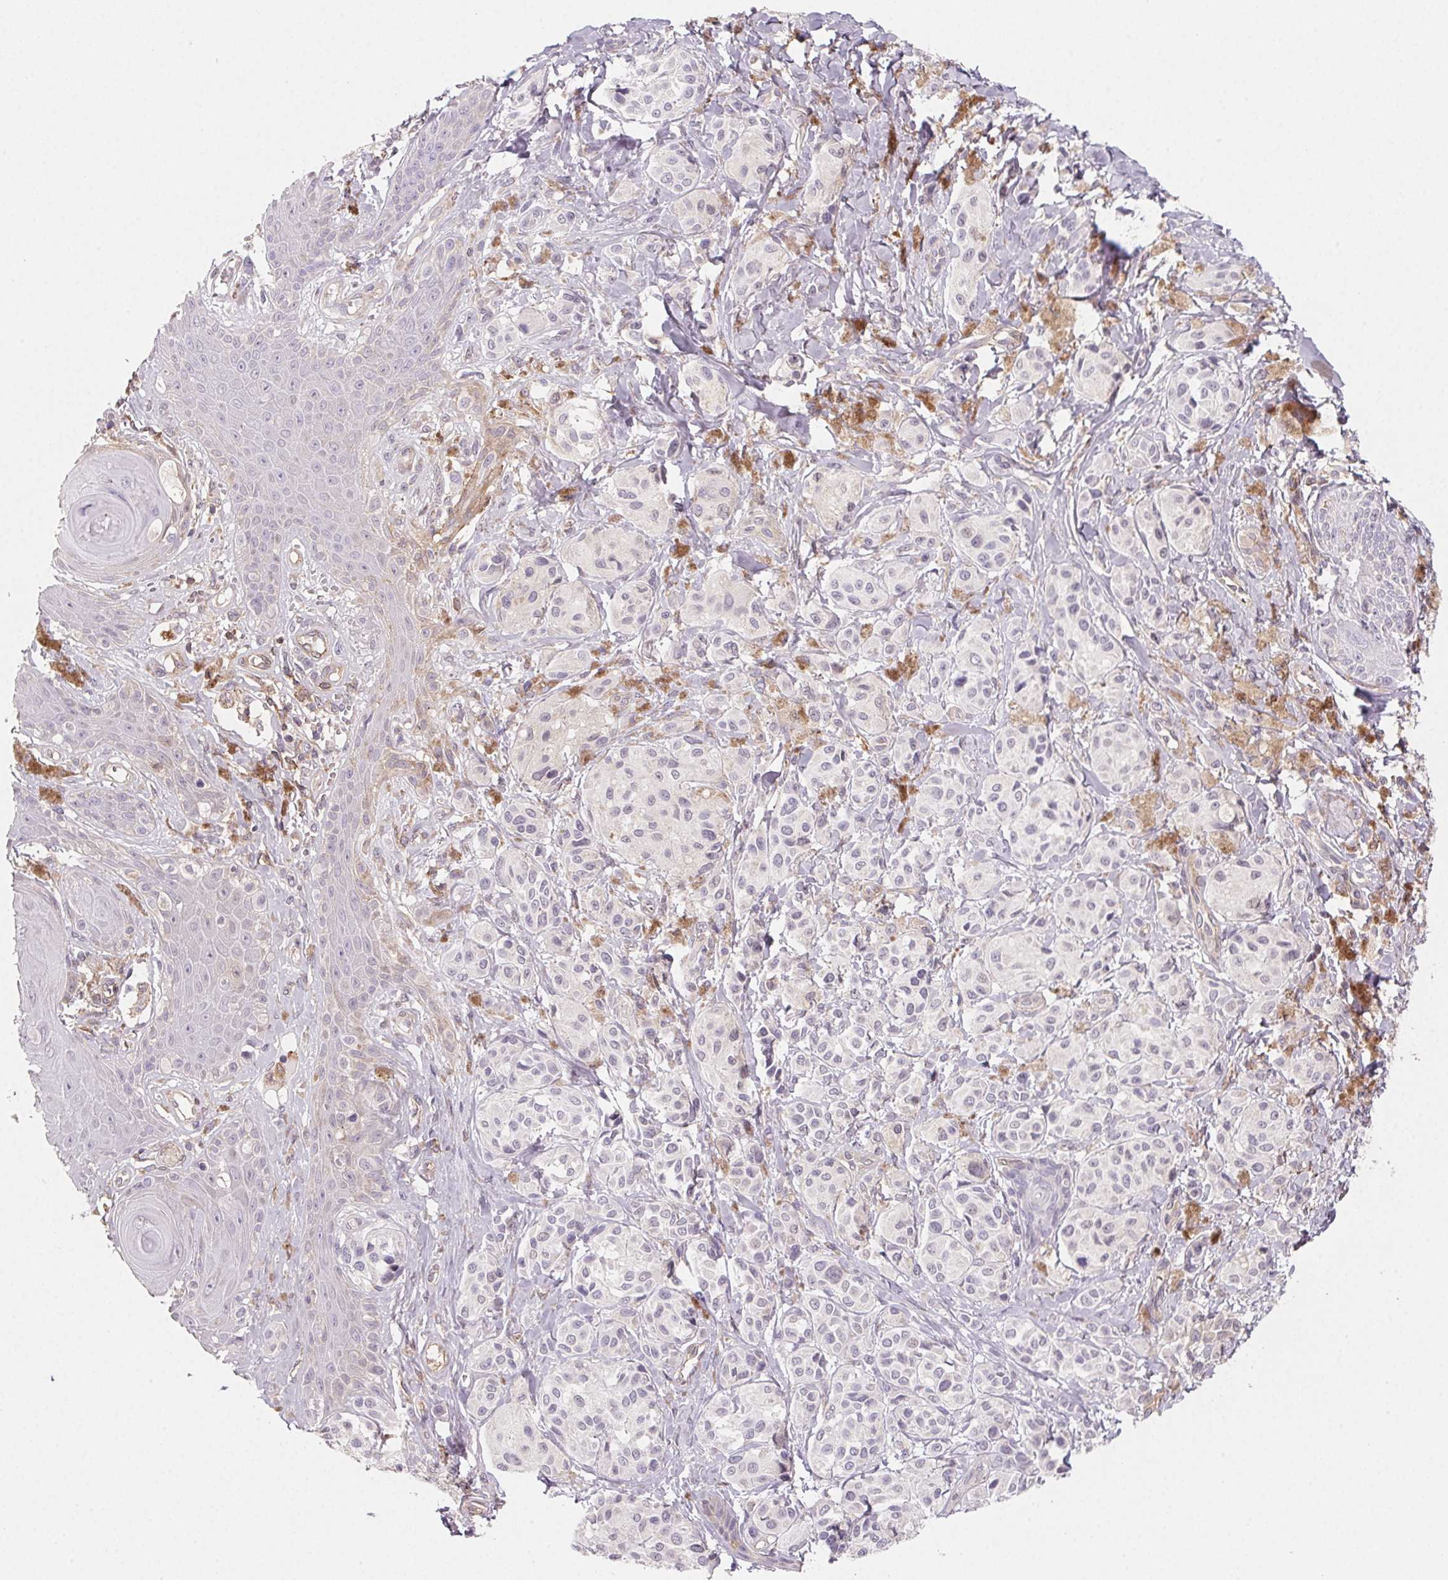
{"staining": {"intensity": "negative", "quantity": "none", "location": "none"}, "tissue": "melanoma", "cell_type": "Tumor cells", "image_type": "cancer", "snomed": [{"axis": "morphology", "description": "Malignant melanoma, NOS"}, {"axis": "topography", "description": "Skin"}], "caption": "This photomicrograph is of malignant melanoma stained with immunohistochemistry to label a protein in brown with the nuclei are counter-stained blue. There is no positivity in tumor cells.", "gene": "GBP1", "patient": {"sex": "female", "age": 80}}